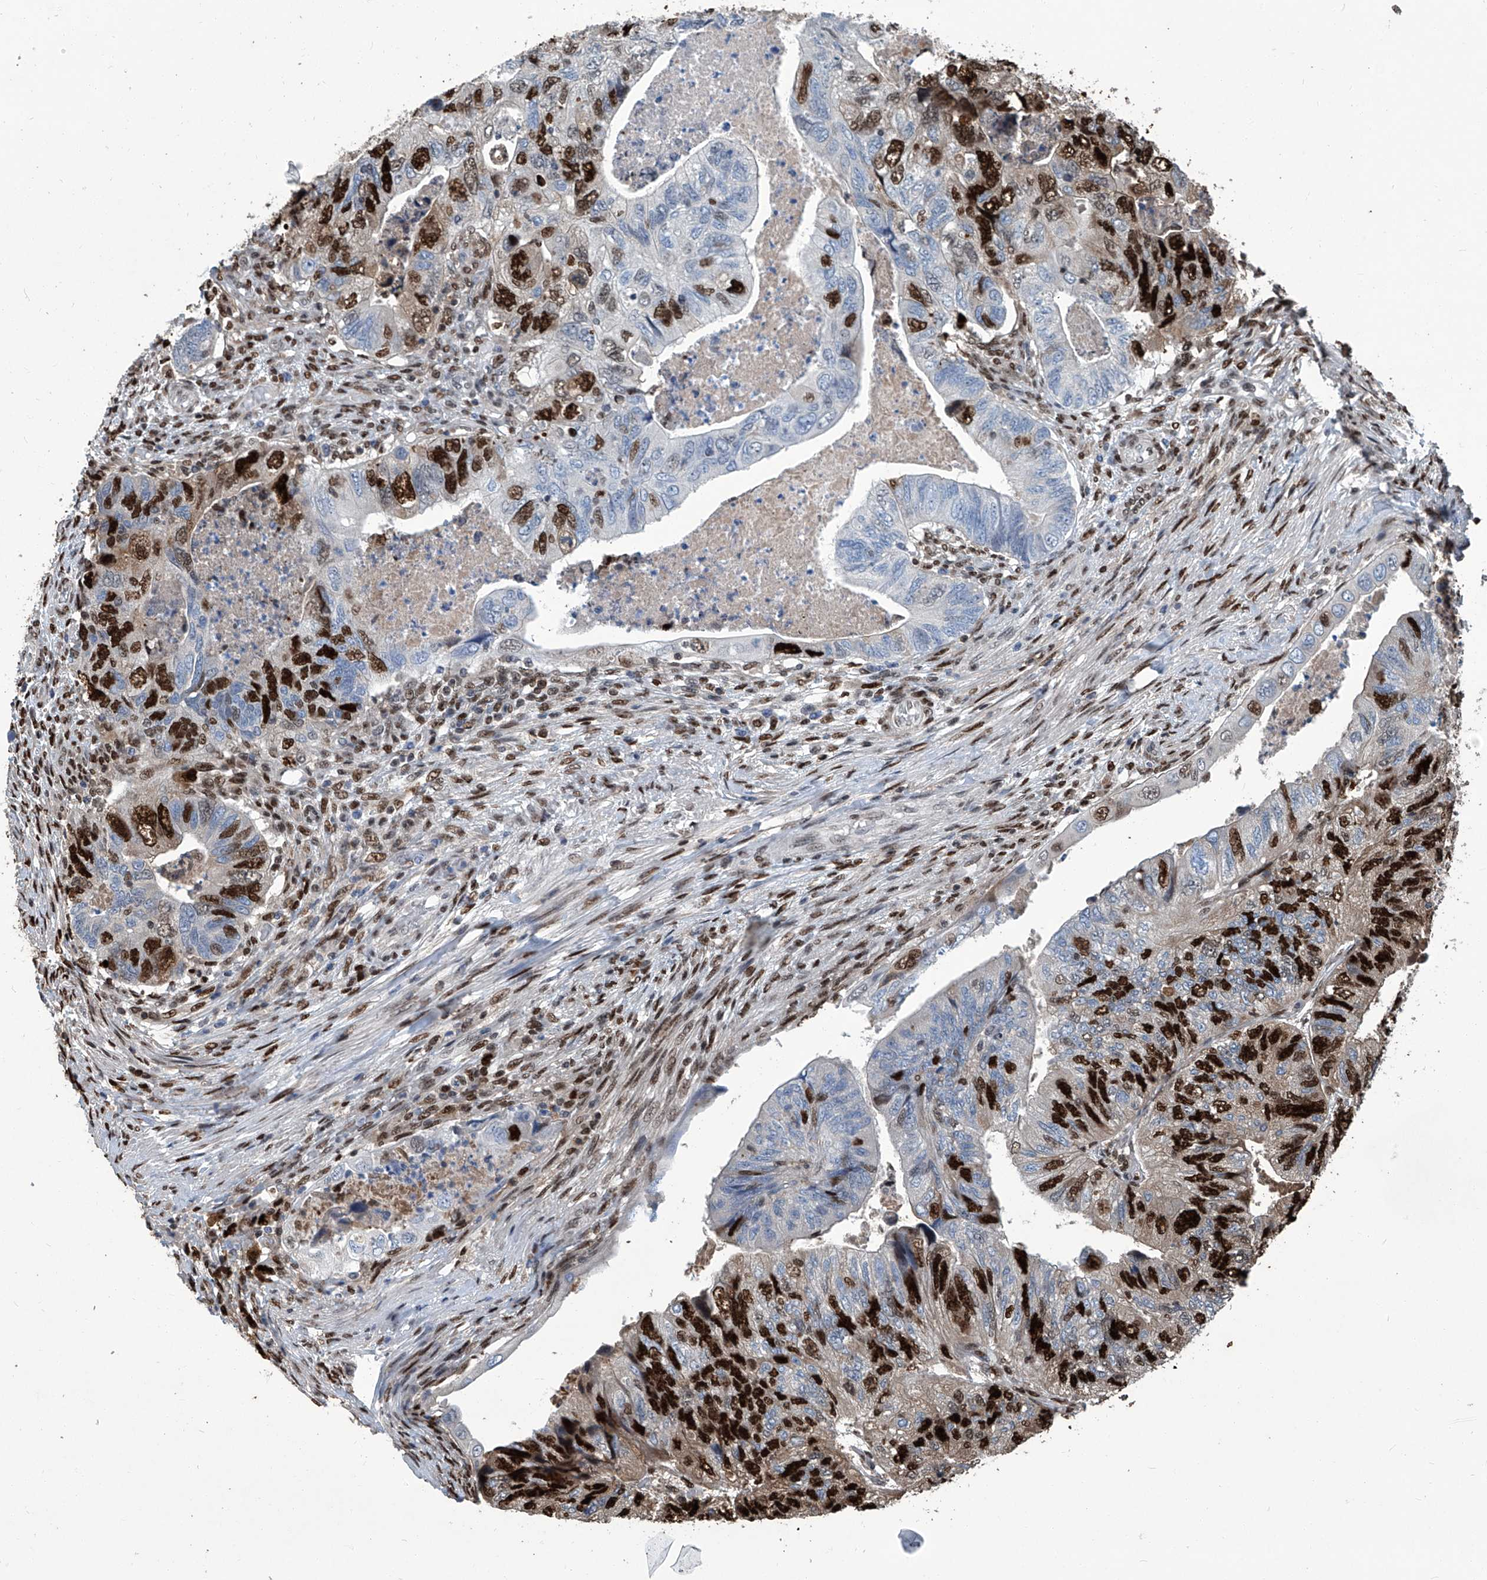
{"staining": {"intensity": "strong", "quantity": "<25%", "location": "nuclear"}, "tissue": "colorectal cancer", "cell_type": "Tumor cells", "image_type": "cancer", "snomed": [{"axis": "morphology", "description": "Adenocarcinoma, NOS"}, {"axis": "topography", "description": "Rectum"}], "caption": "The immunohistochemical stain highlights strong nuclear positivity in tumor cells of colorectal cancer tissue. The staining was performed using DAB, with brown indicating positive protein expression. Nuclei are stained blue with hematoxylin.", "gene": "PCNA", "patient": {"sex": "male", "age": 63}}